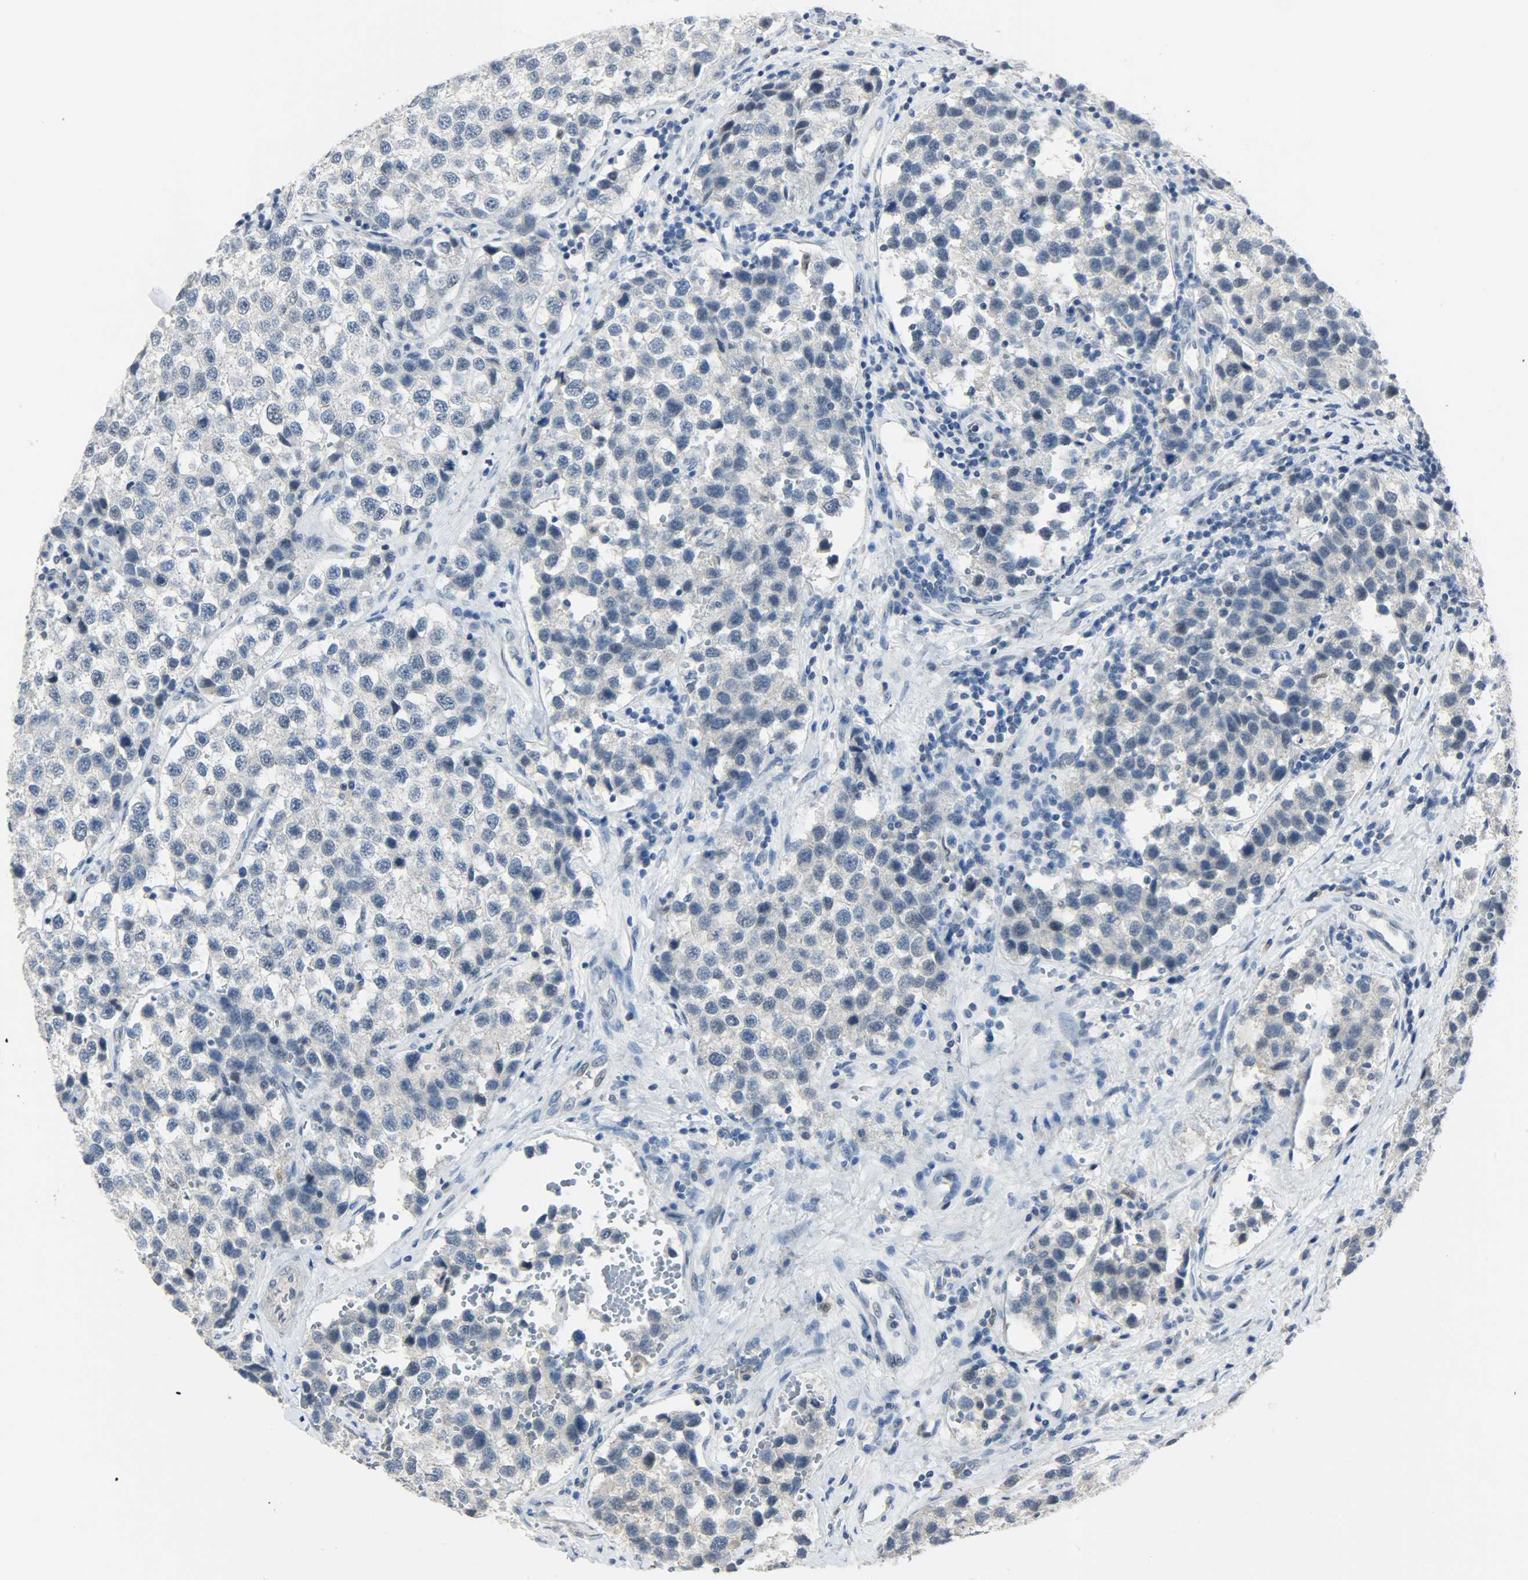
{"staining": {"intensity": "negative", "quantity": "none", "location": "none"}, "tissue": "testis cancer", "cell_type": "Tumor cells", "image_type": "cancer", "snomed": [{"axis": "morphology", "description": "Seminoma, NOS"}, {"axis": "topography", "description": "Testis"}], "caption": "Protein analysis of testis cancer (seminoma) exhibits no significant positivity in tumor cells.", "gene": "PPARG", "patient": {"sex": "male", "age": 39}}